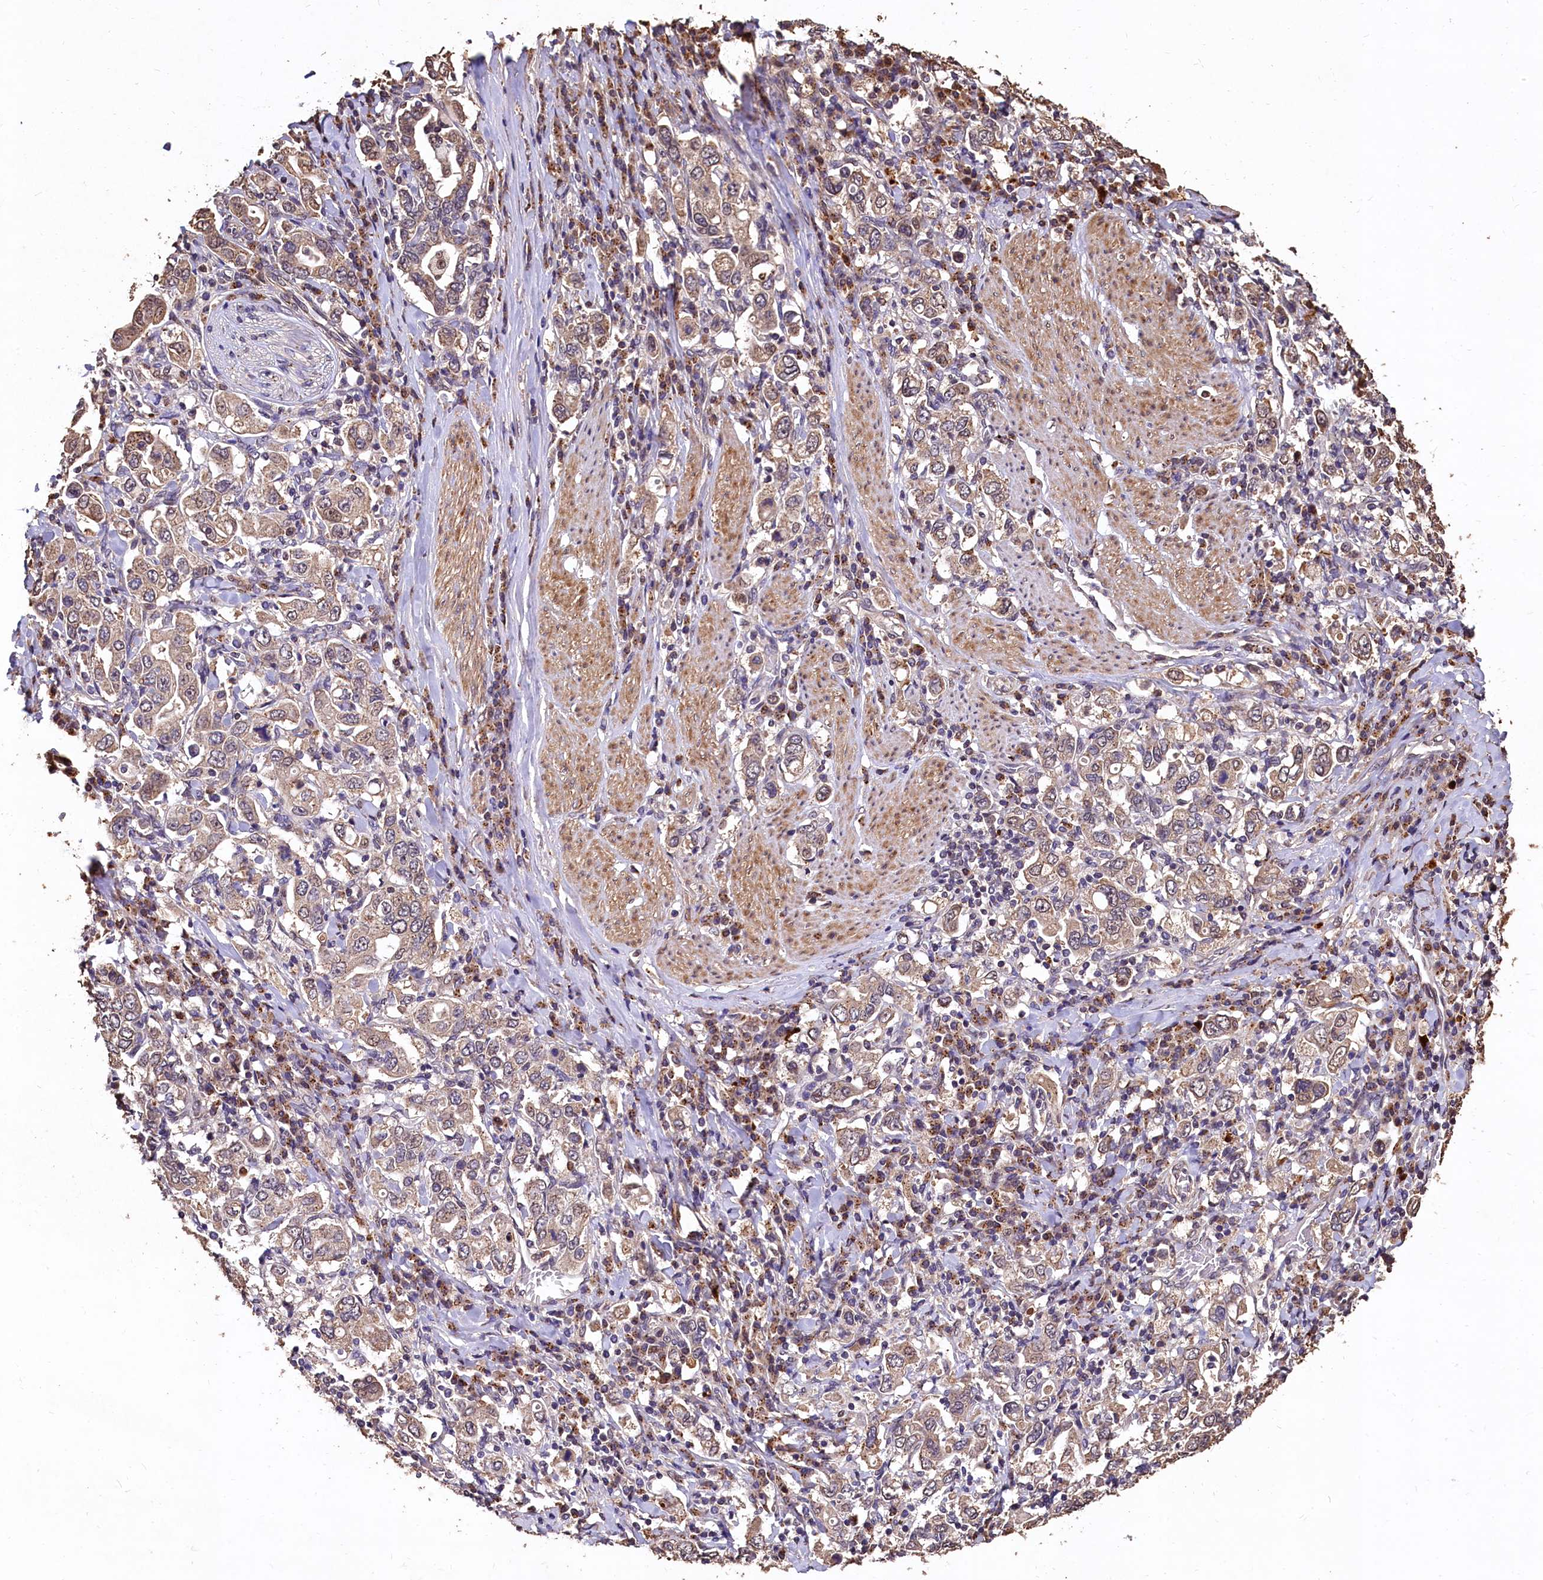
{"staining": {"intensity": "weak", "quantity": ">75%", "location": "cytoplasmic/membranous"}, "tissue": "stomach cancer", "cell_type": "Tumor cells", "image_type": "cancer", "snomed": [{"axis": "morphology", "description": "Adenocarcinoma, NOS"}, {"axis": "topography", "description": "Stomach, upper"}], "caption": "Protein staining of adenocarcinoma (stomach) tissue shows weak cytoplasmic/membranous positivity in about >75% of tumor cells.", "gene": "LSM4", "patient": {"sex": "male", "age": 62}}